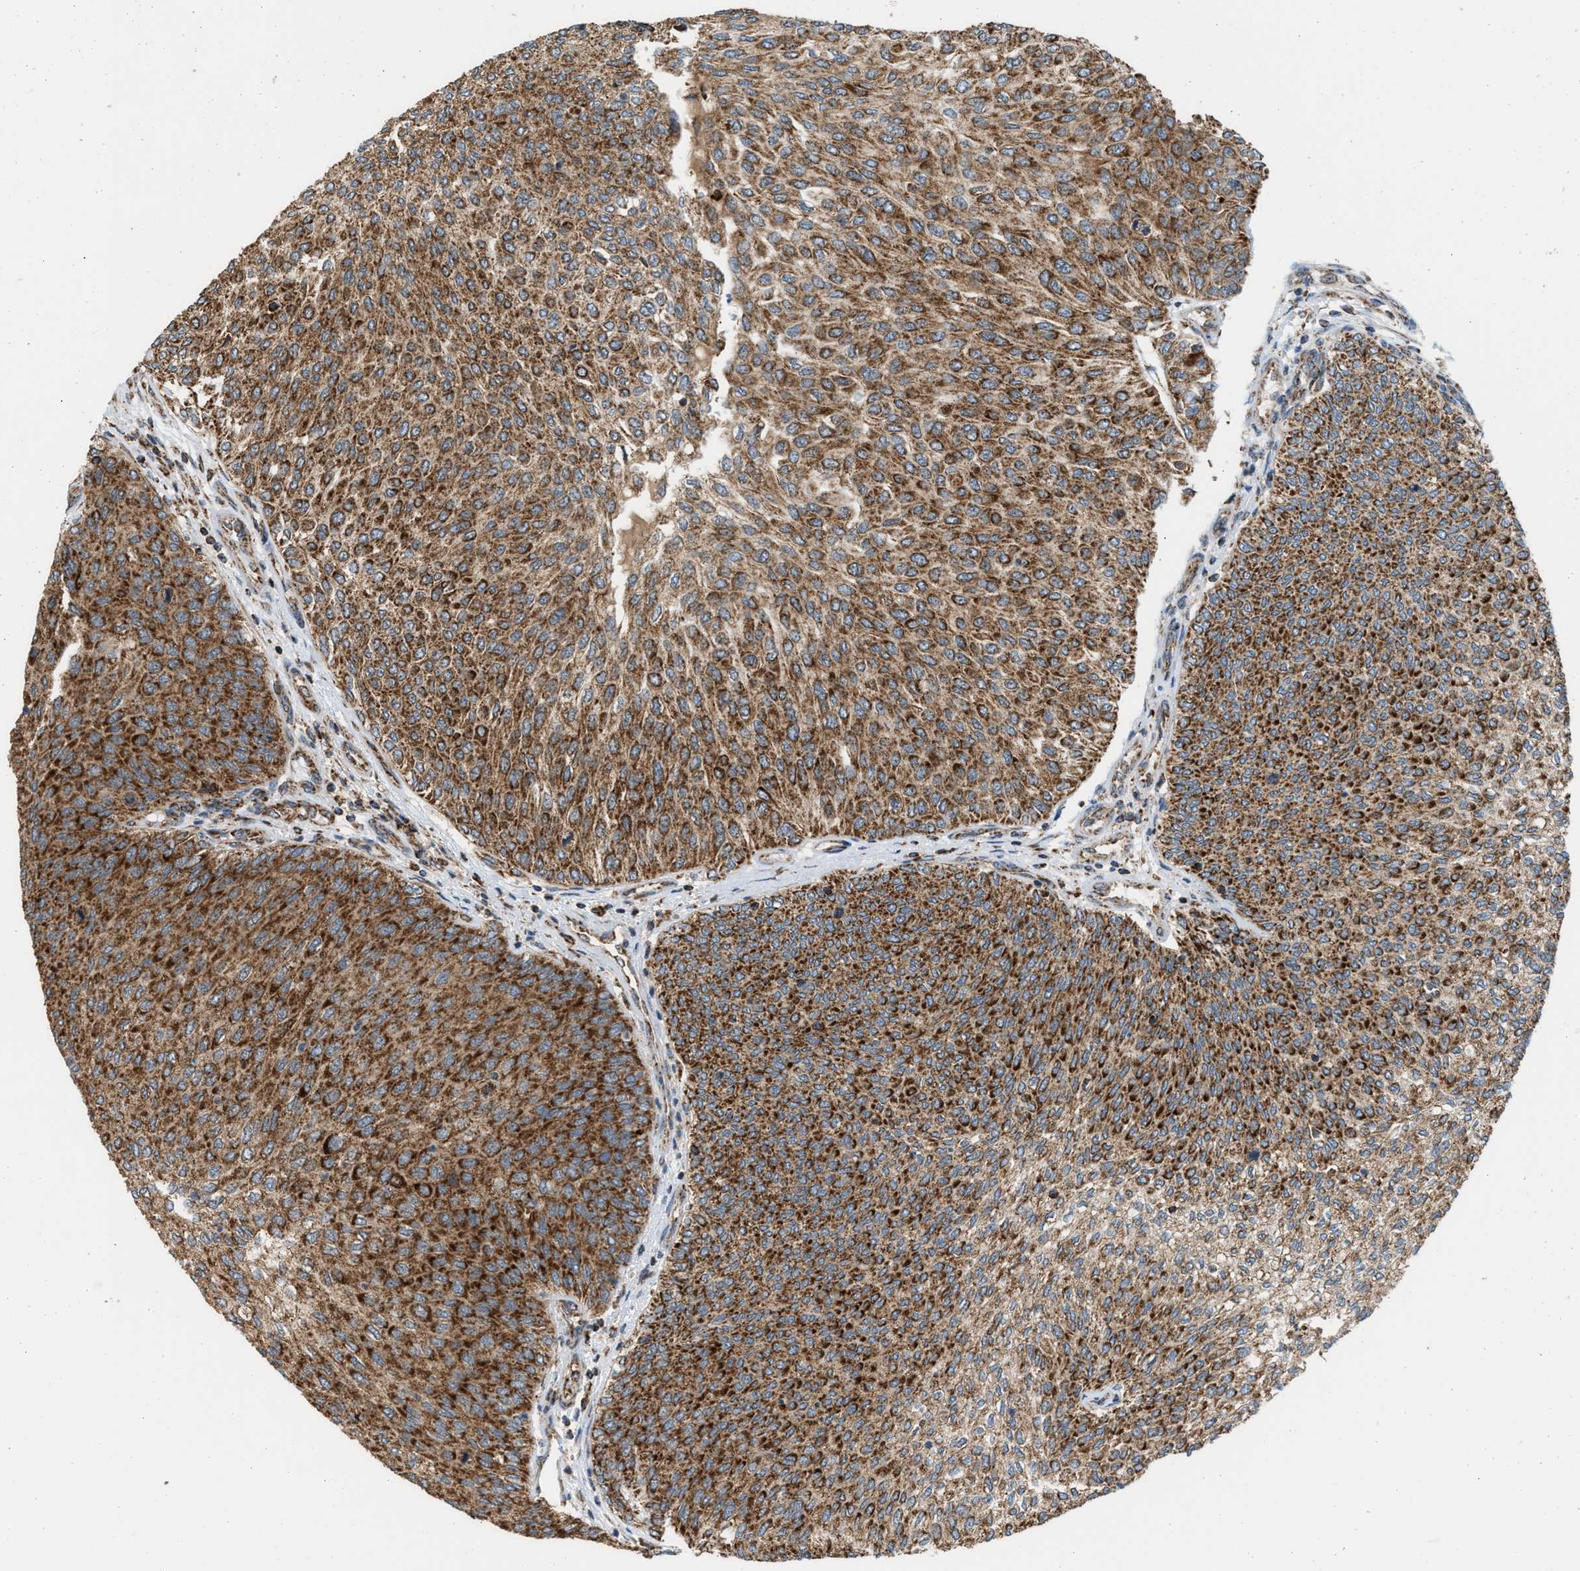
{"staining": {"intensity": "strong", "quantity": ">75%", "location": "cytoplasmic/membranous"}, "tissue": "urothelial cancer", "cell_type": "Tumor cells", "image_type": "cancer", "snomed": [{"axis": "morphology", "description": "Urothelial carcinoma, Low grade"}, {"axis": "topography", "description": "Urinary bladder"}], "caption": "IHC of human low-grade urothelial carcinoma exhibits high levels of strong cytoplasmic/membranous positivity in approximately >75% of tumor cells.", "gene": "SGSM2", "patient": {"sex": "female", "age": 79}}